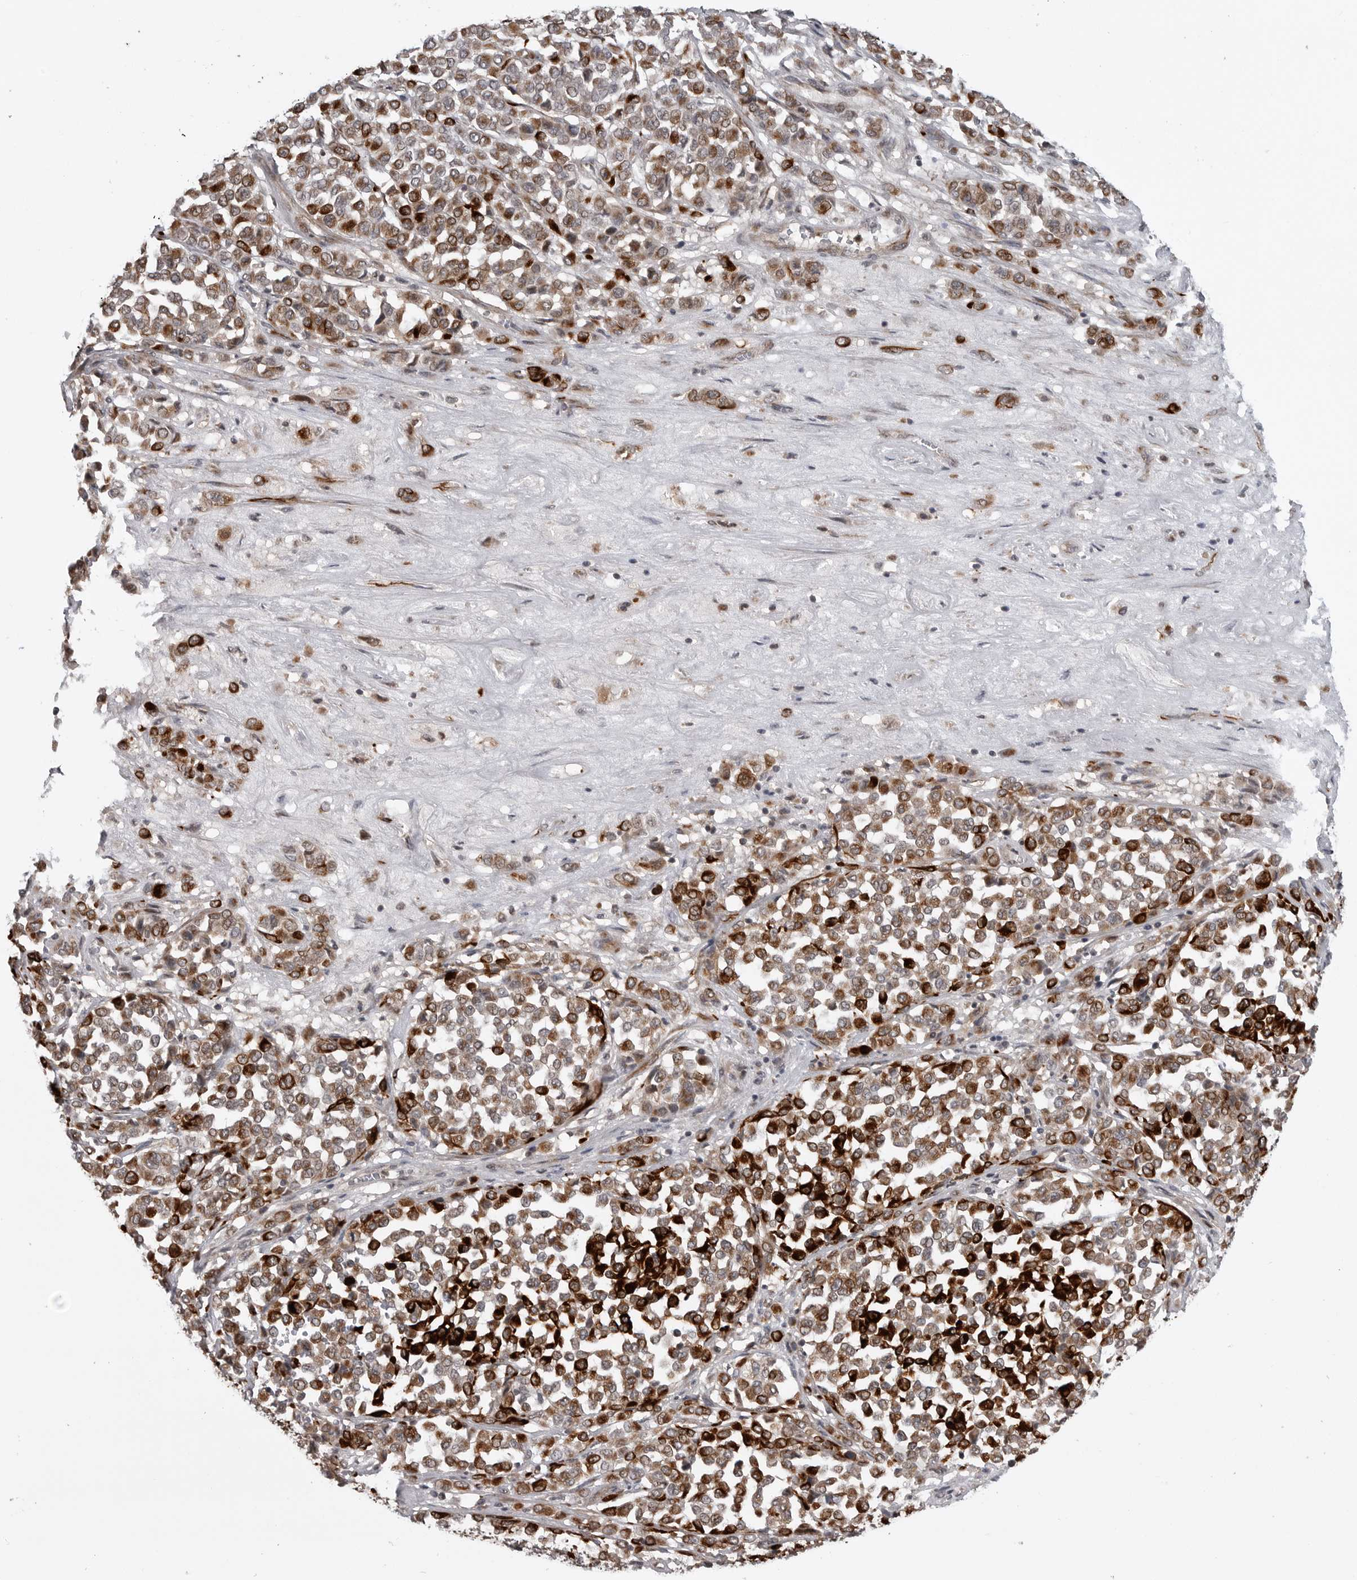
{"staining": {"intensity": "moderate", "quantity": ">75%", "location": "cytoplasmic/membranous"}, "tissue": "melanoma", "cell_type": "Tumor cells", "image_type": "cancer", "snomed": [{"axis": "morphology", "description": "Malignant melanoma, Metastatic site"}, {"axis": "topography", "description": "Pancreas"}], "caption": "Immunohistochemical staining of malignant melanoma (metastatic site) demonstrates medium levels of moderate cytoplasmic/membranous staining in approximately >75% of tumor cells.", "gene": "FAAP100", "patient": {"sex": "female", "age": 30}}